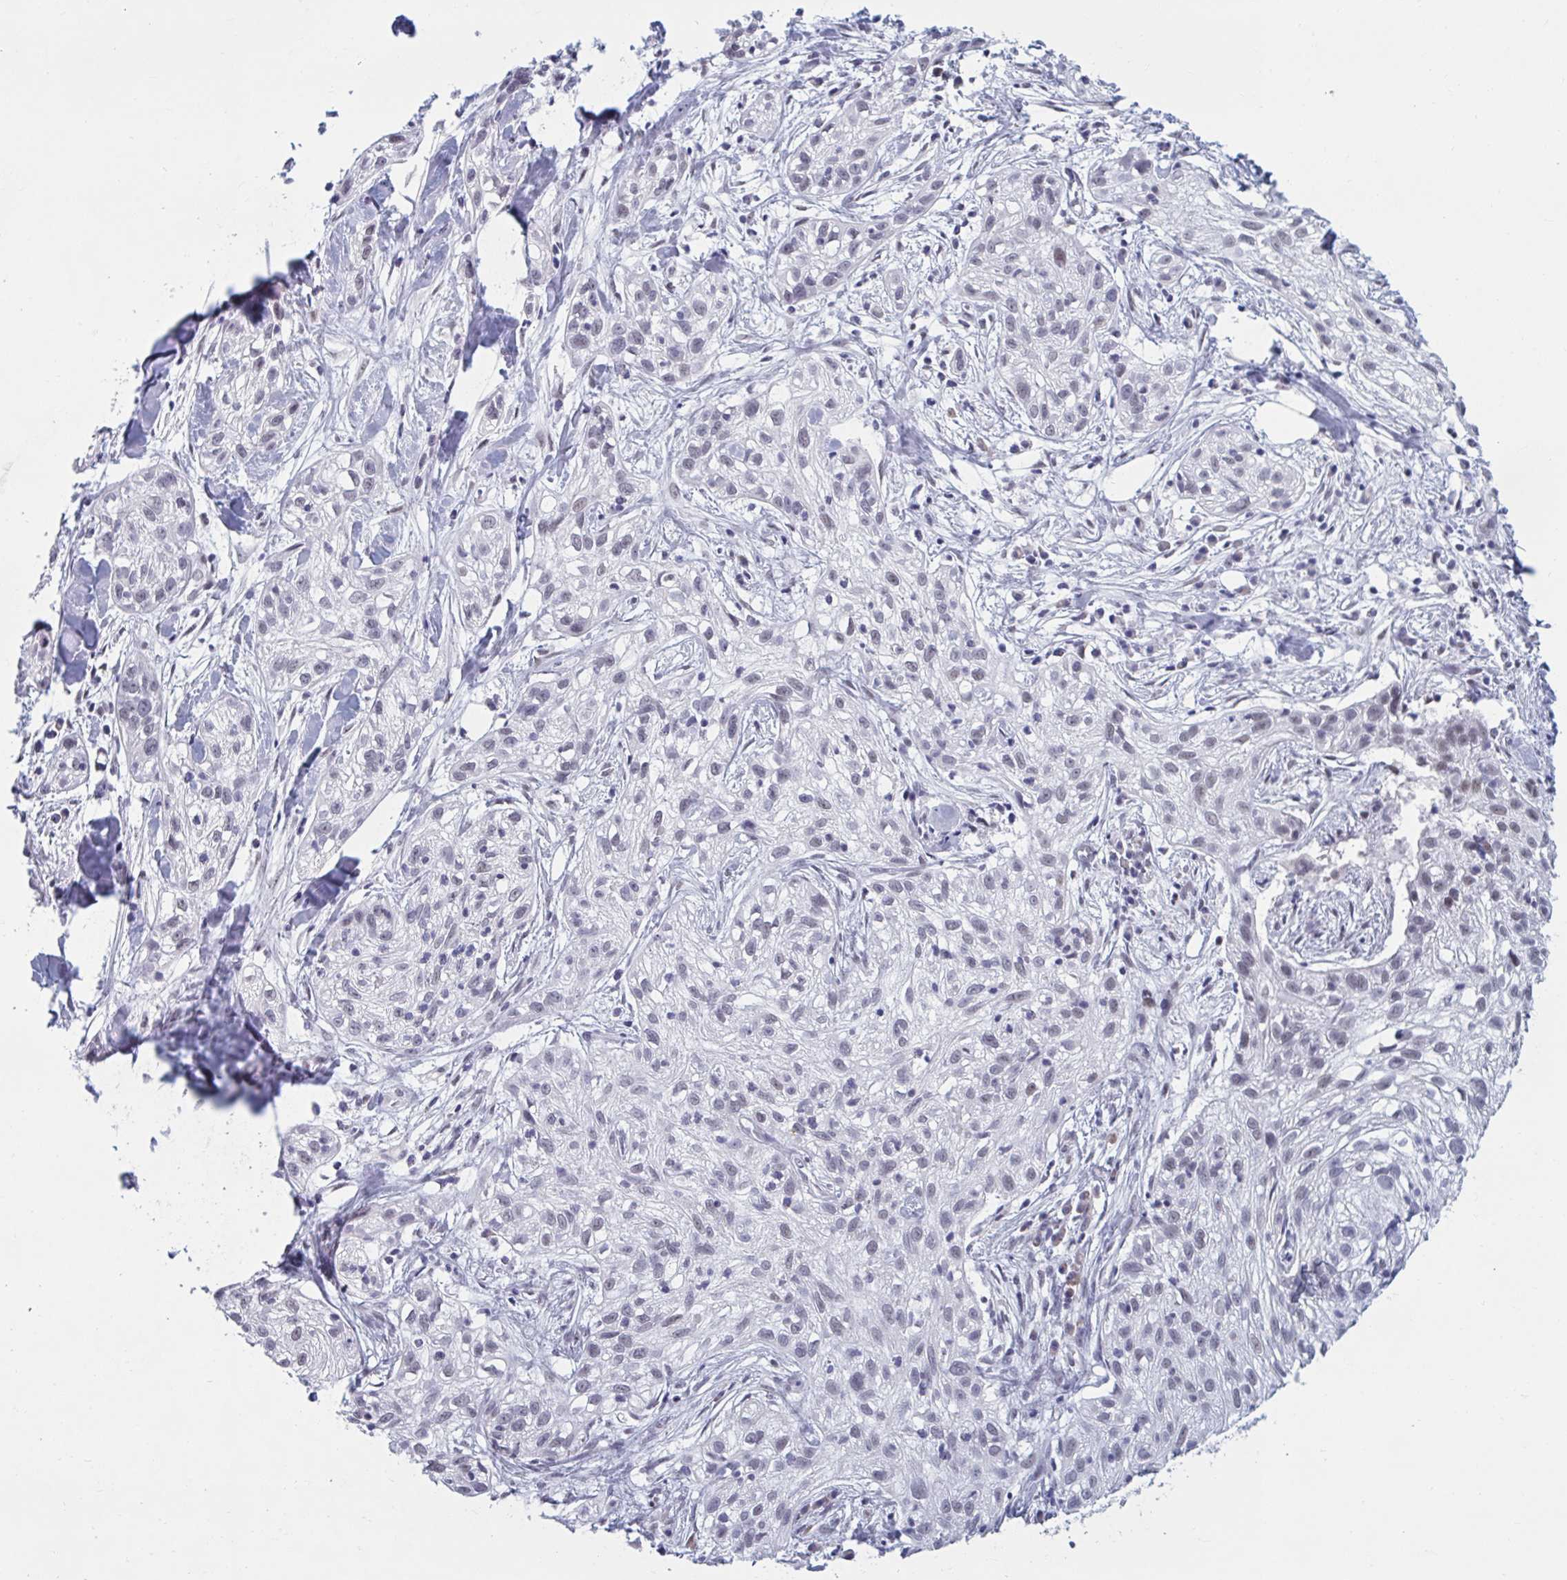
{"staining": {"intensity": "negative", "quantity": "none", "location": "none"}, "tissue": "skin cancer", "cell_type": "Tumor cells", "image_type": "cancer", "snomed": [{"axis": "morphology", "description": "Squamous cell carcinoma, NOS"}, {"axis": "topography", "description": "Skin"}], "caption": "Tumor cells are negative for brown protein staining in skin cancer (squamous cell carcinoma).", "gene": "MSMB", "patient": {"sex": "male", "age": 82}}